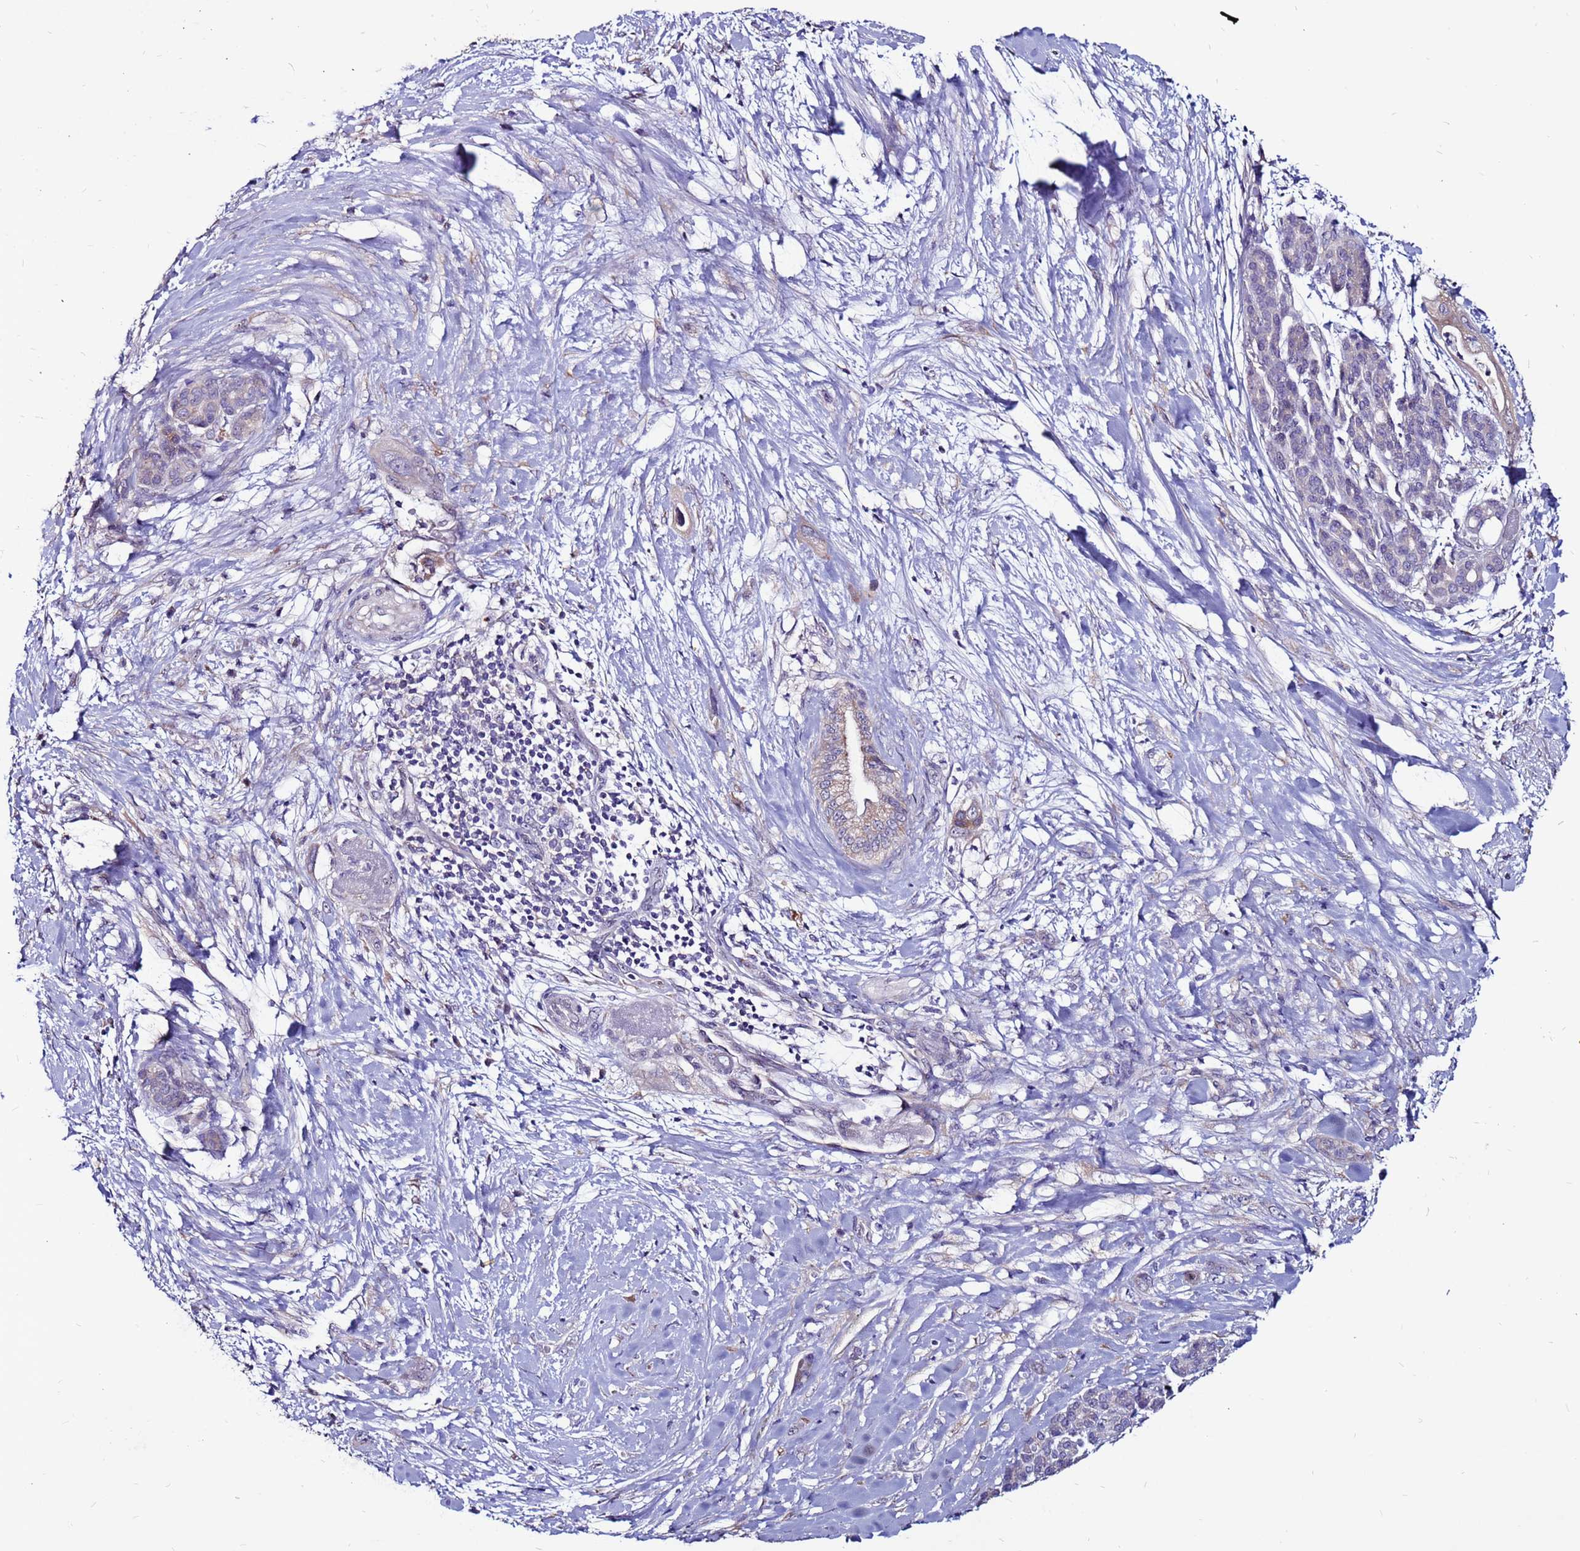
{"staining": {"intensity": "moderate", "quantity": ">75%", "location": "cytoplasmic/membranous"}, "tissue": "pancreatic cancer", "cell_type": "Tumor cells", "image_type": "cancer", "snomed": [{"axis": "morphology", "description": "Adenocarcinoma, NOS"}, {"axis": "topography", "description": "Pancreas"}], "caption": "An image of pancreatic cancer stained for a protein shows moderate cytoplasmic/membranous brown staining in tumor cells. The staining was performed using DAB to visualize the protein expression in brown, while the nuclei were stained in blue with hematoxylin (Magnification: 20x).", "gene": "SLC44A3", "patient": {"sex": "male", "age": 59}}